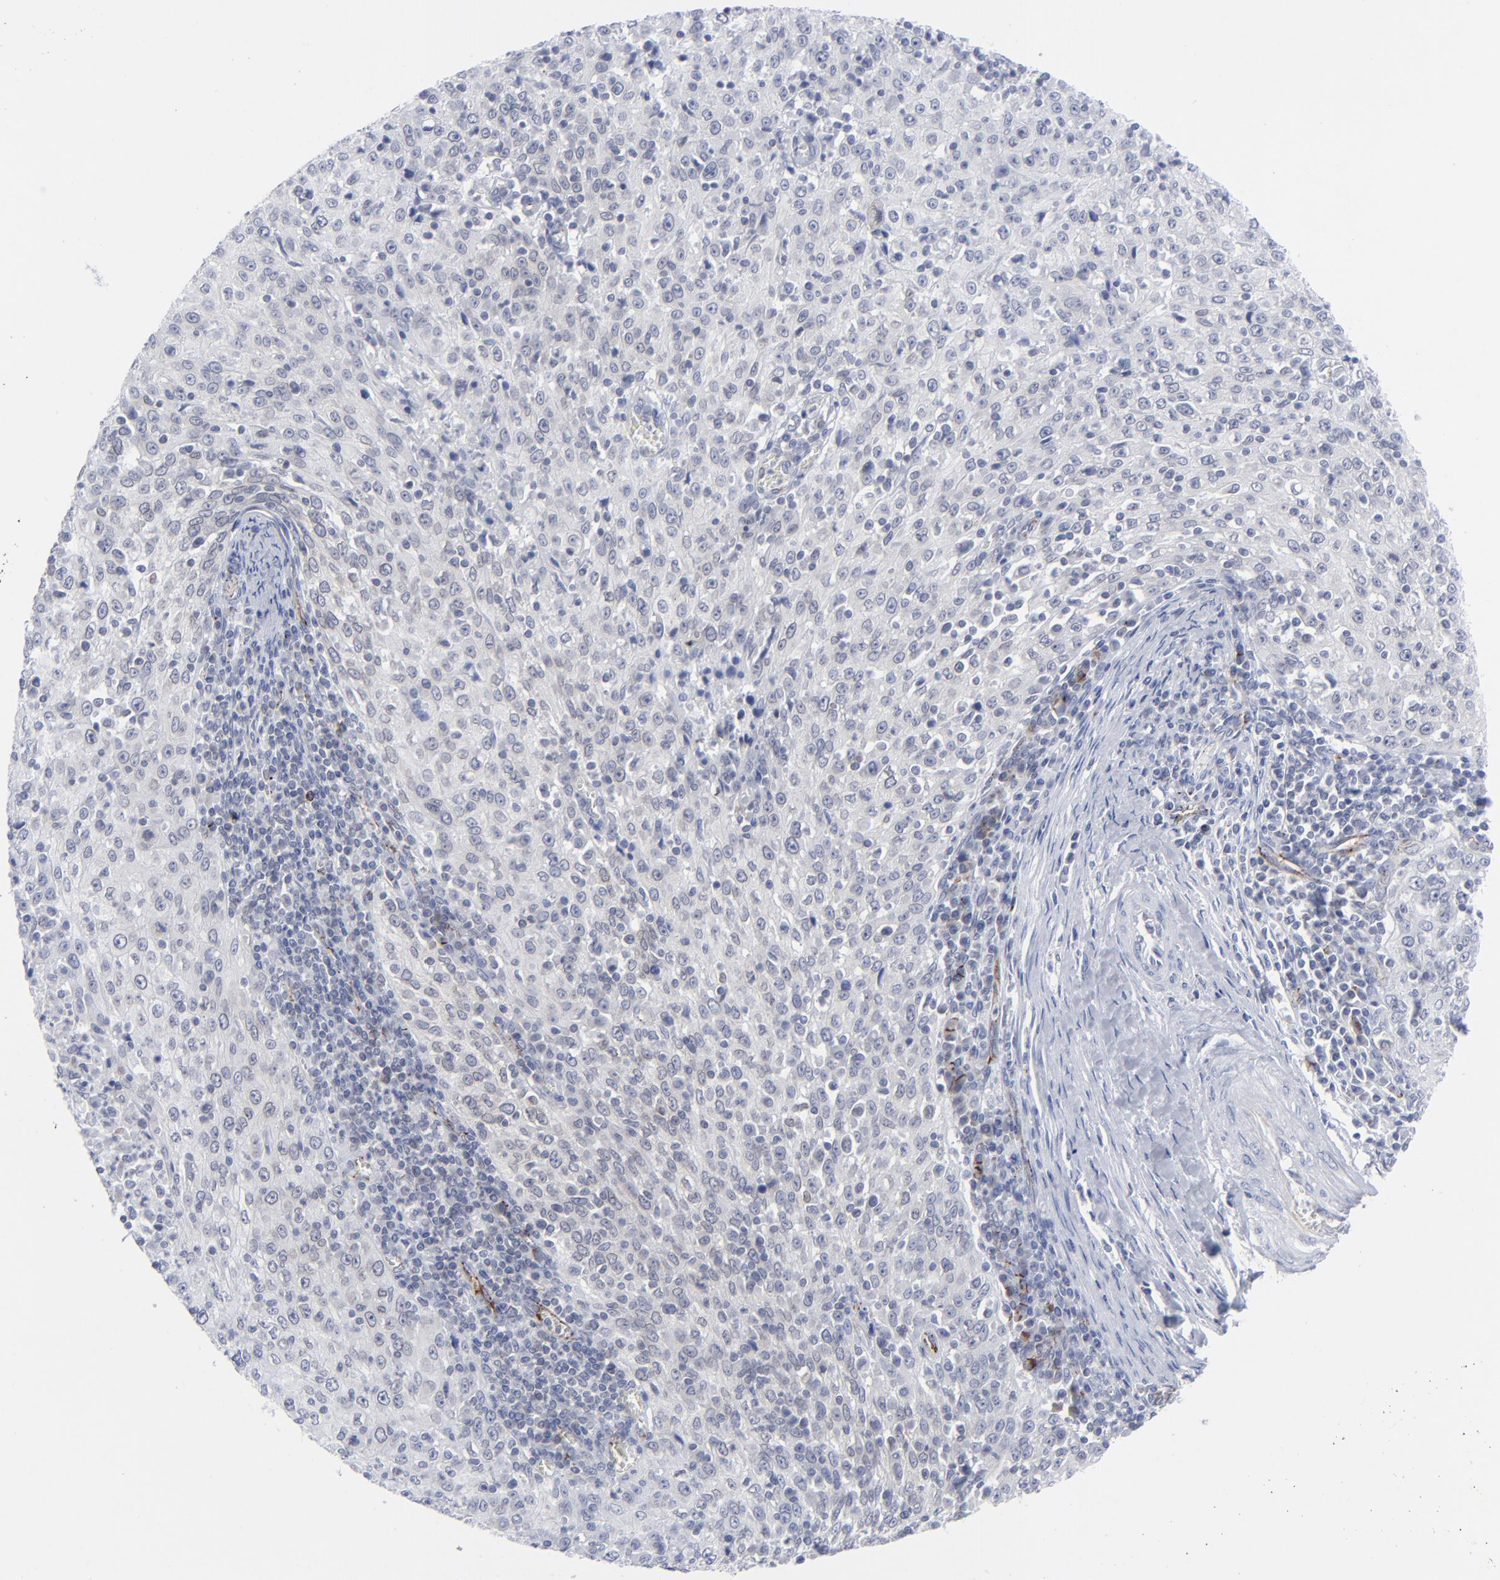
{"staining": {"intensity": "negative", "quantity": "none", "location": "none"}, "tissue": "cervical cancer", "cell_type": "Tumor cells", "image_type": "cancer", "snomed": [{"axis": "morphology", "description": "Squamous cell carcinoma, NOS"}, {"axis": "topography", "description": "Cervix"}], "caption": "Tumor cells are negative for brown protein staining in squamous cell carcinoma (cervical).", "gene": "NUP88", "patient": {"sex": "female", "age": 27}}